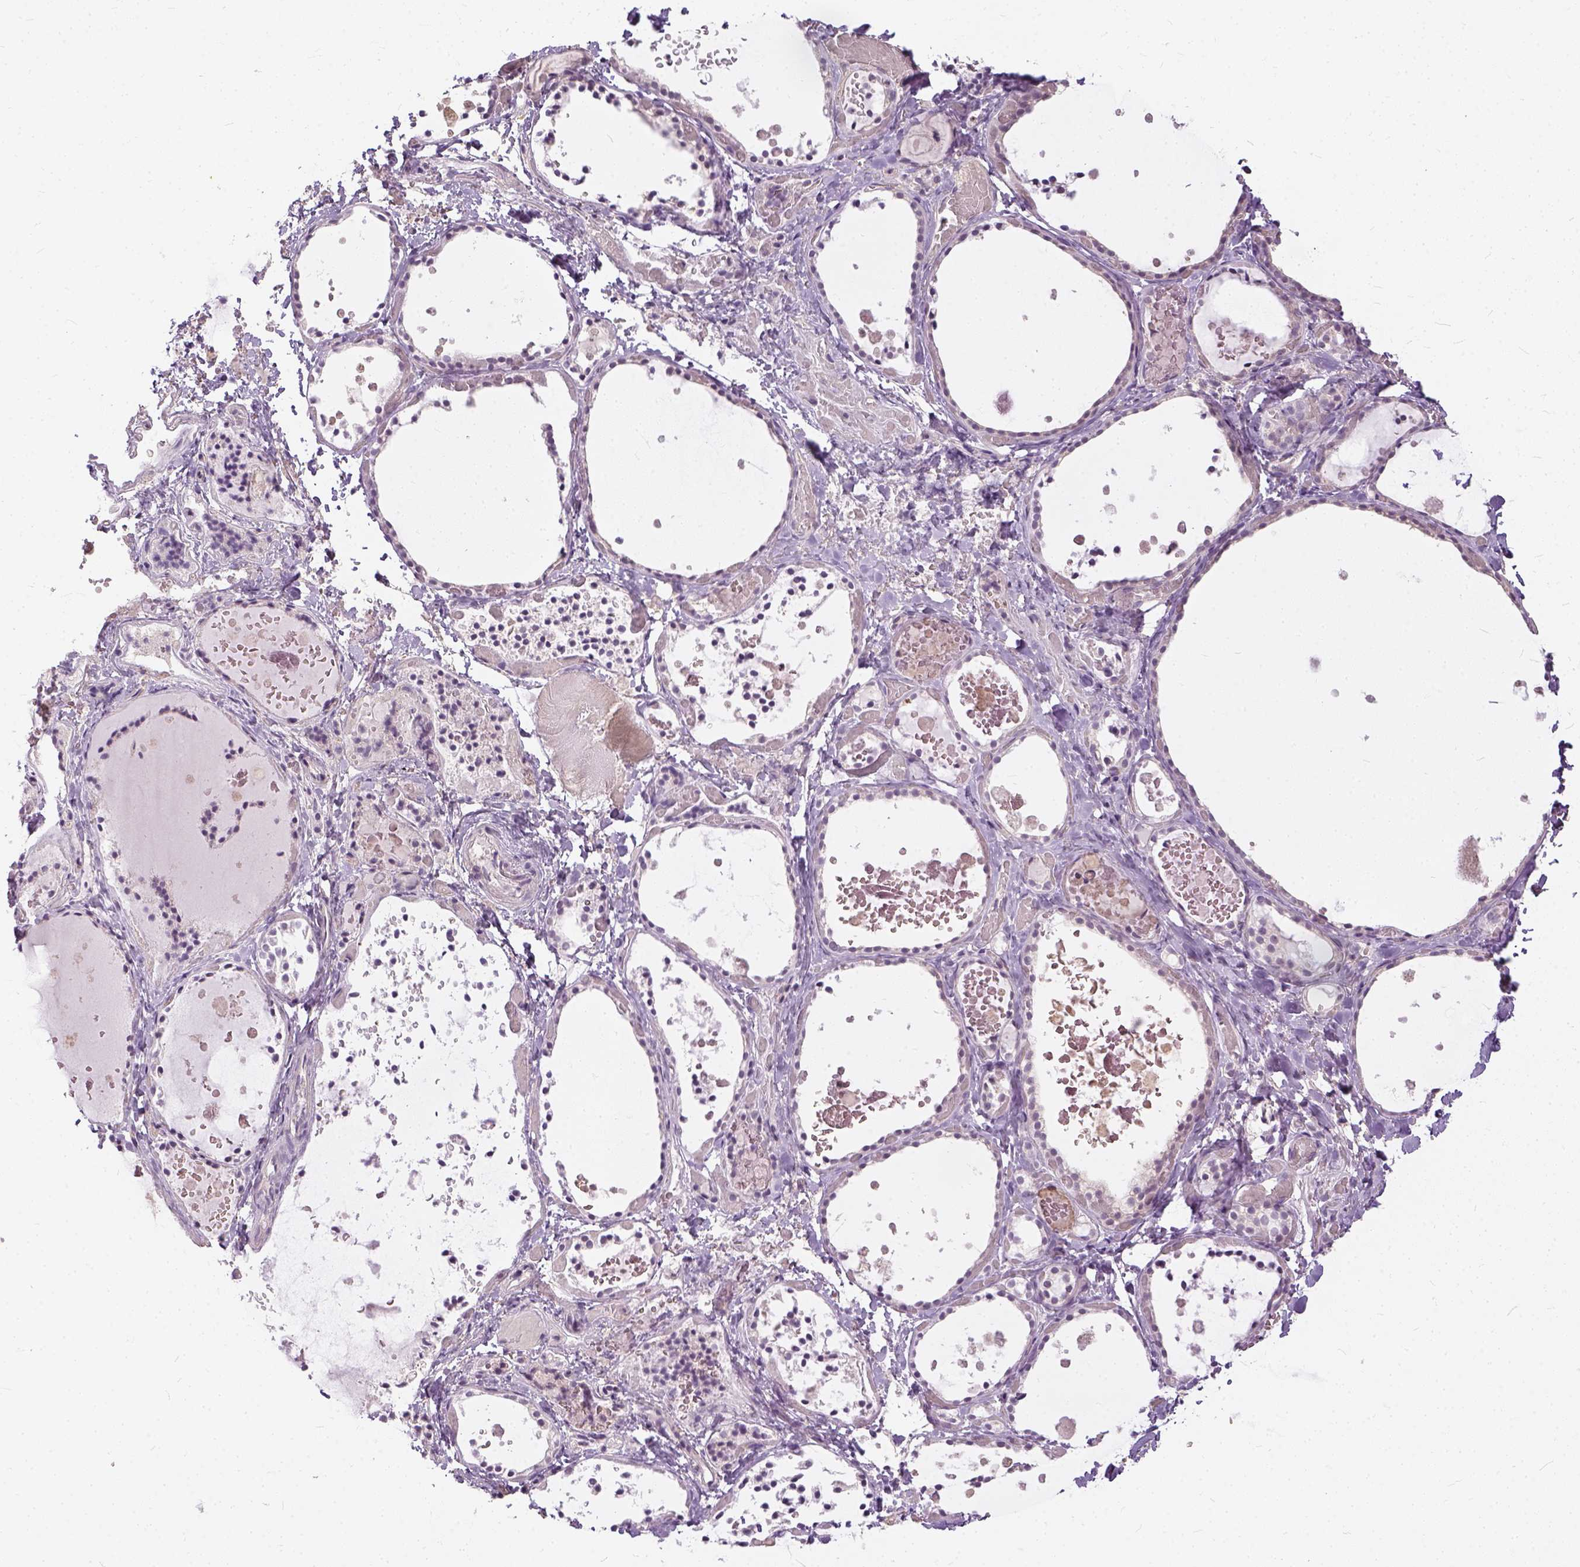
{"staining": {"intensity": "negative", "quantity": "none", "location": "none"}, "tissue": "thyroid gland", "cell_type": "Glandular cells", "image_type": "normal", "snomed": [{"axis": "morphology", "description": "Normal tissue, NOS"}, {"axis": "topography", "description": "Thyroid gland"}], "caption": "IHC micrograph of unremarkable thyroid gland: thyroid gland stained with DAB demonstrates no significant protein staining in glandular cells. (Brightfield microscopy of DAB (3,3'-diaminobenzidine) immunohistochemistry (IHC) at high magnification).", "gene": "ANO2", "patient": {"sex": "female", "age": 56}}